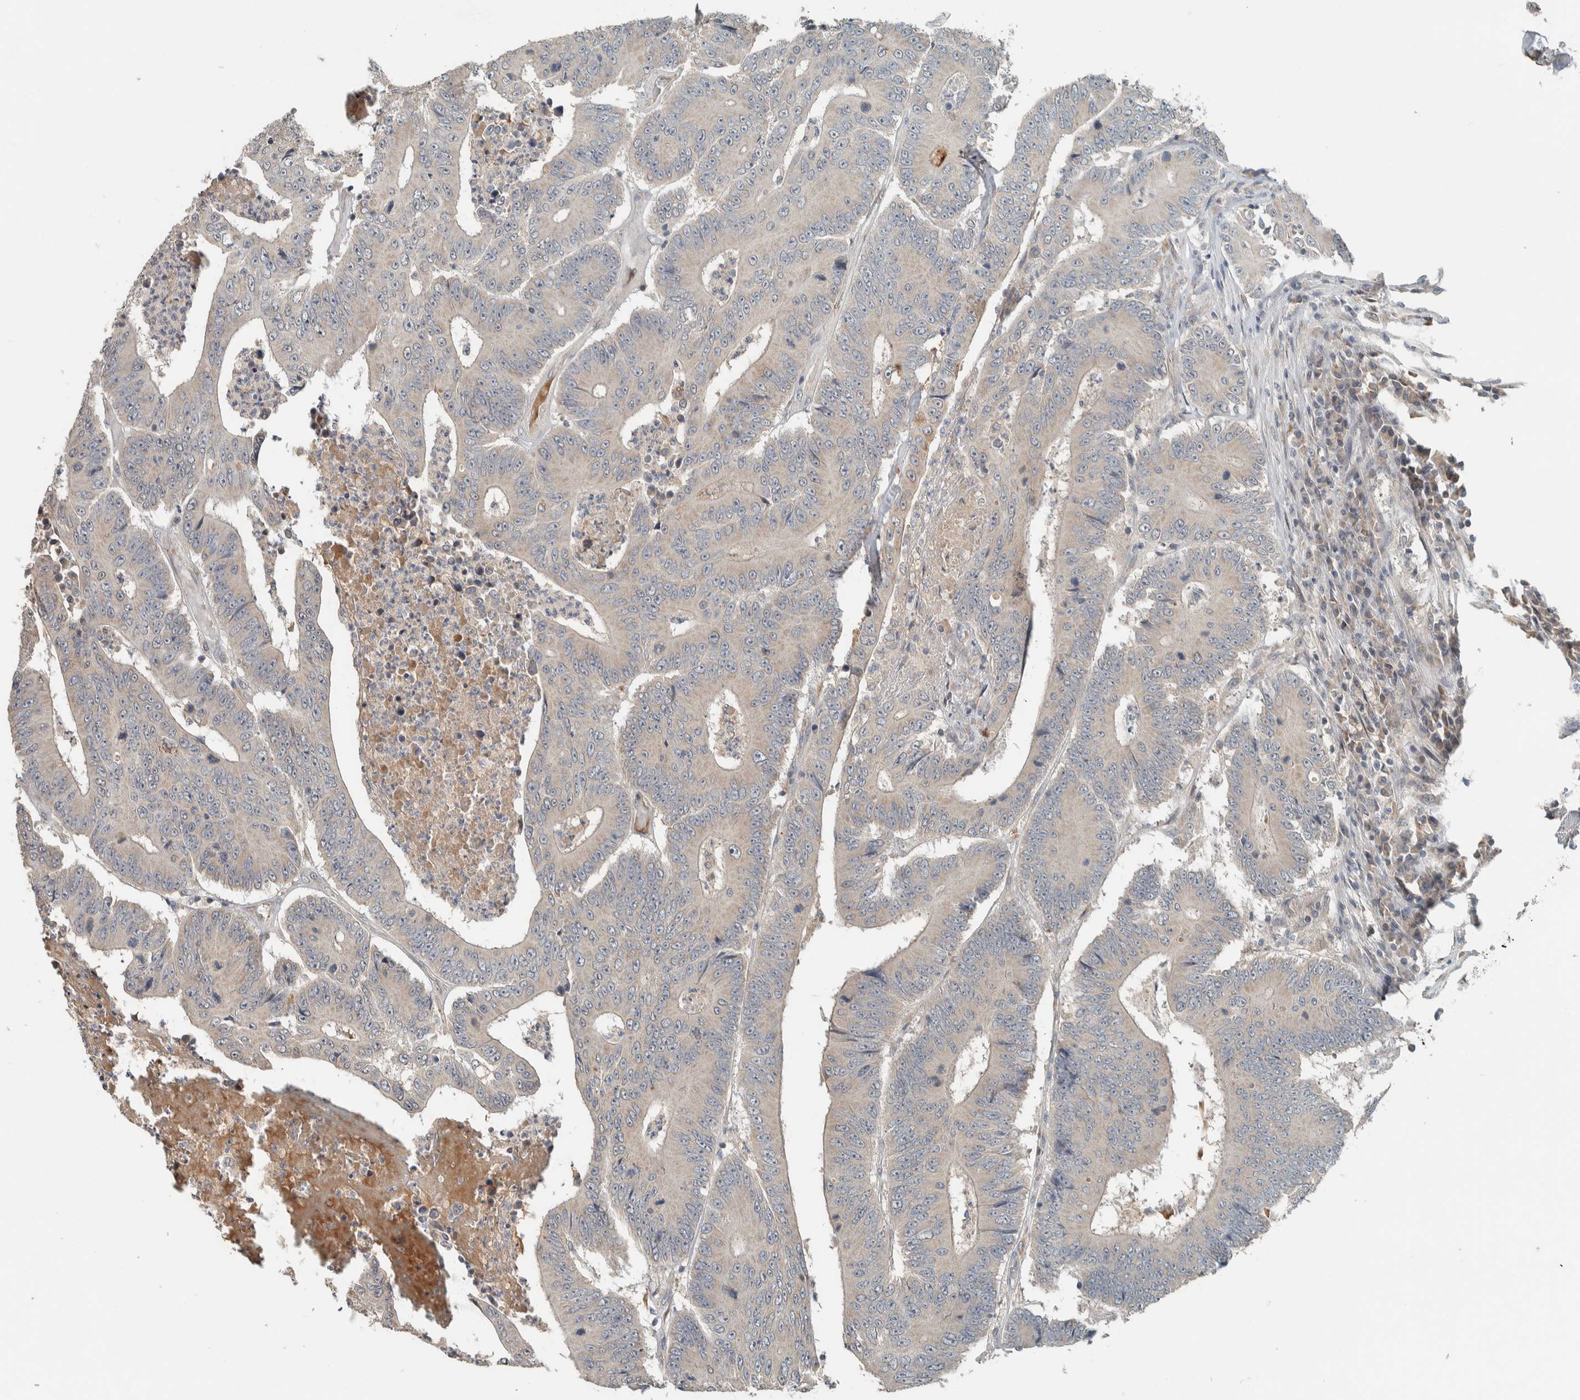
{"staining": {"intensity": "negative", "quantity": "none", "location": "none"}, "tissue": "colorectal cancer", "cell_type": "Tumor cells", "image_type": "cancer", "snomed": [{"axis": "morphology", "description": "Adenocarcinoma, NOS"}, {"axis": "topography", "description": "Colon"}], "caption": "Colorectal adenocarcinoma was stained to show a protein in brown. There is no significant expression in tumor cells.", "gene": "NBR1", "patient": {"sex": "male", "age": 83}}